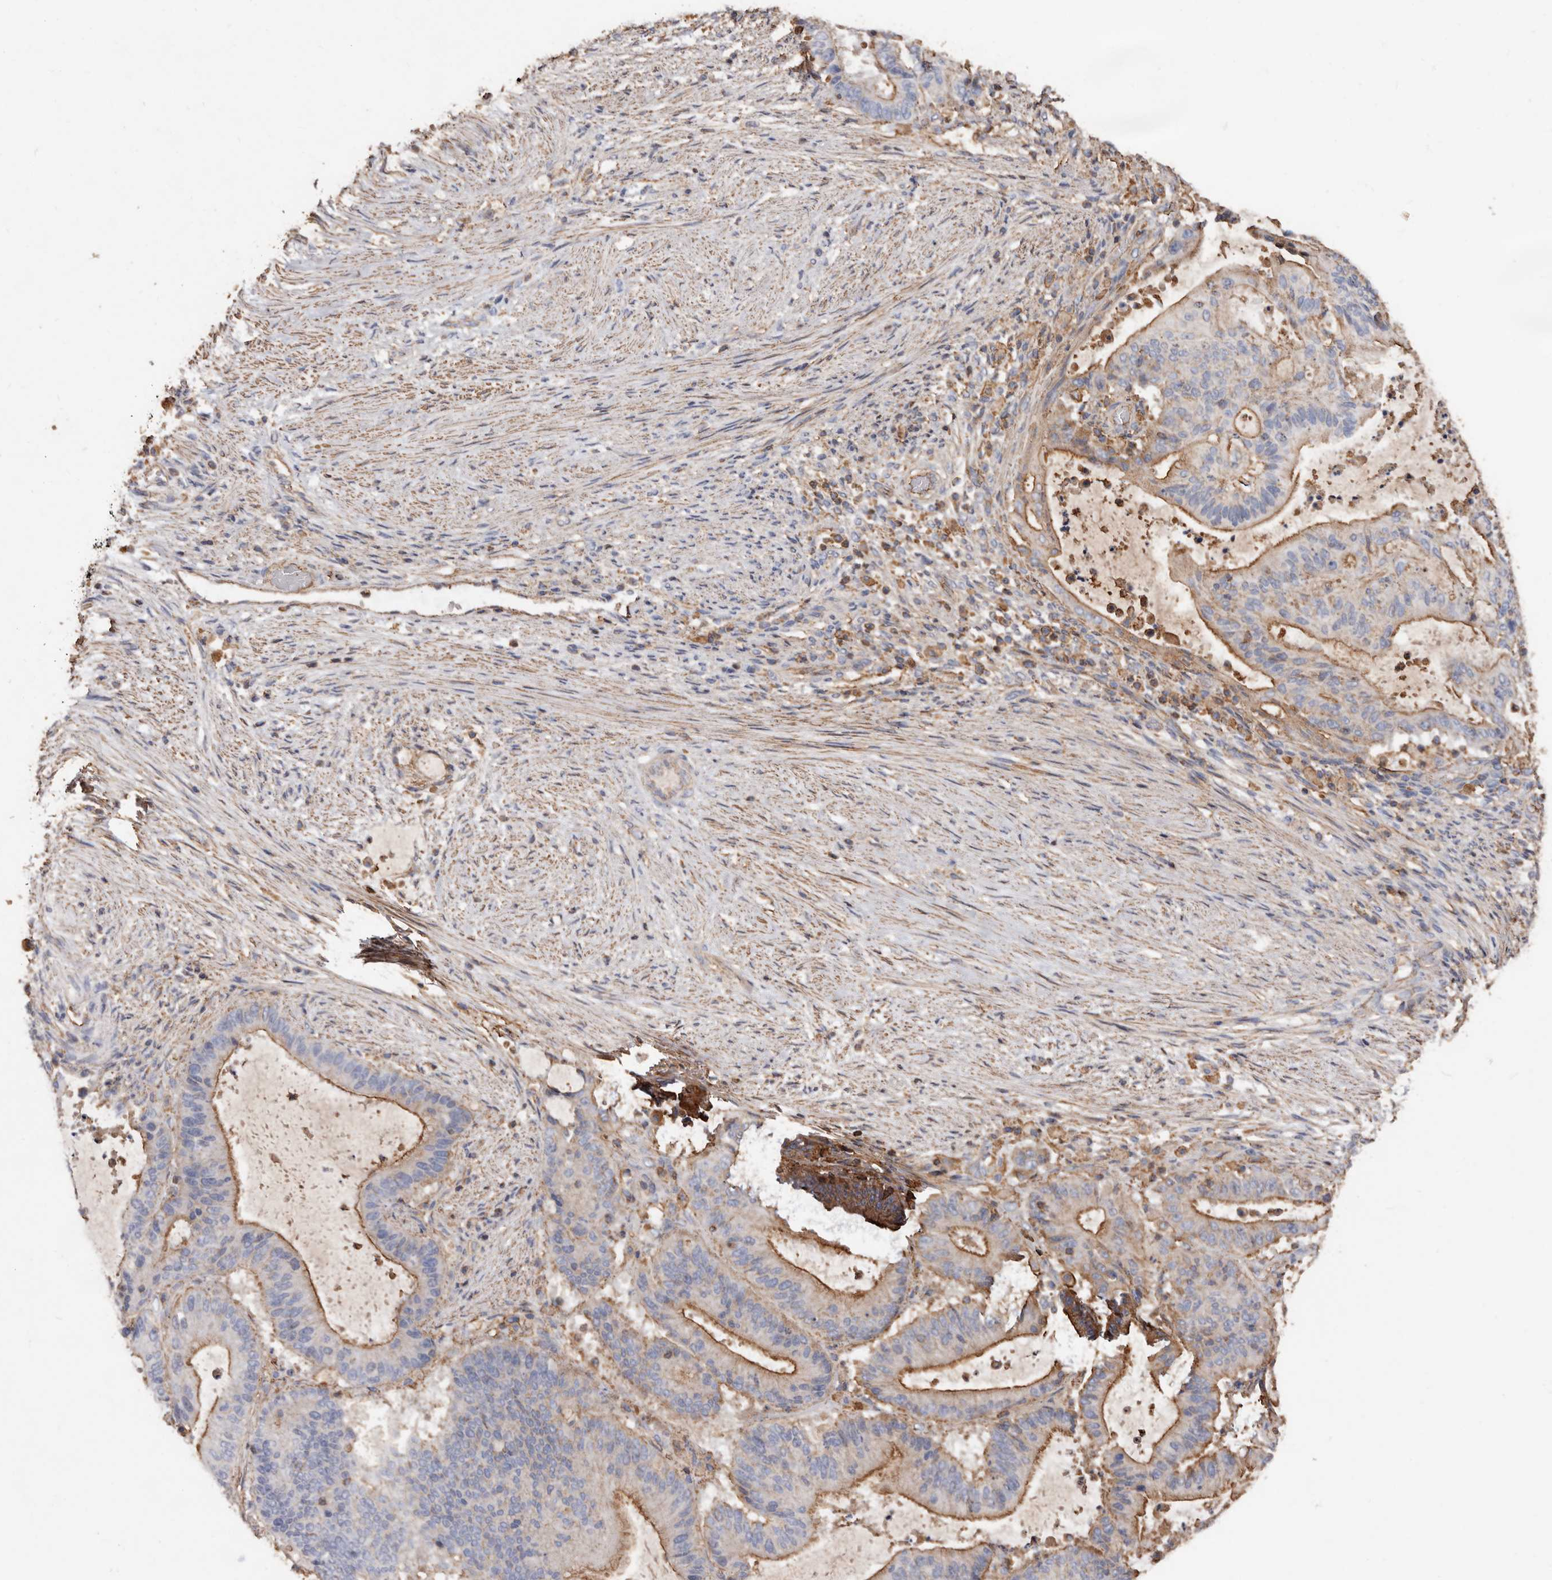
{"staining": {"intensity": "strong", "quantity": "25%-75%", "location": "cytoplasmic/membranous"}, "tissue": "liver cancer", "cell_type": "Tumor cells", "image_type": "cancer", "snomed": [{"axis": "morphology", "description": "Normal tissue, NOS"}, {"axis": "morphology", "description": "Cholangiocarcinoma"}, {"axis": "topography", "description": "Liver"}, {"axis": "topography", "description": "Peripheral nerve tissue"}], "caption": "Protein staining reveals strong cytoplasmic/membranous expression in about 25%-75% of tumor cells in liver cancer. The staining was performed using DAB (3,3'-diaminobenzidine), with brown indicating positive protein expression. Nuclei are stained blue with hematoxylin.", "gene": "COQ8B", "patient": {"sex": "female", "age": 73}}